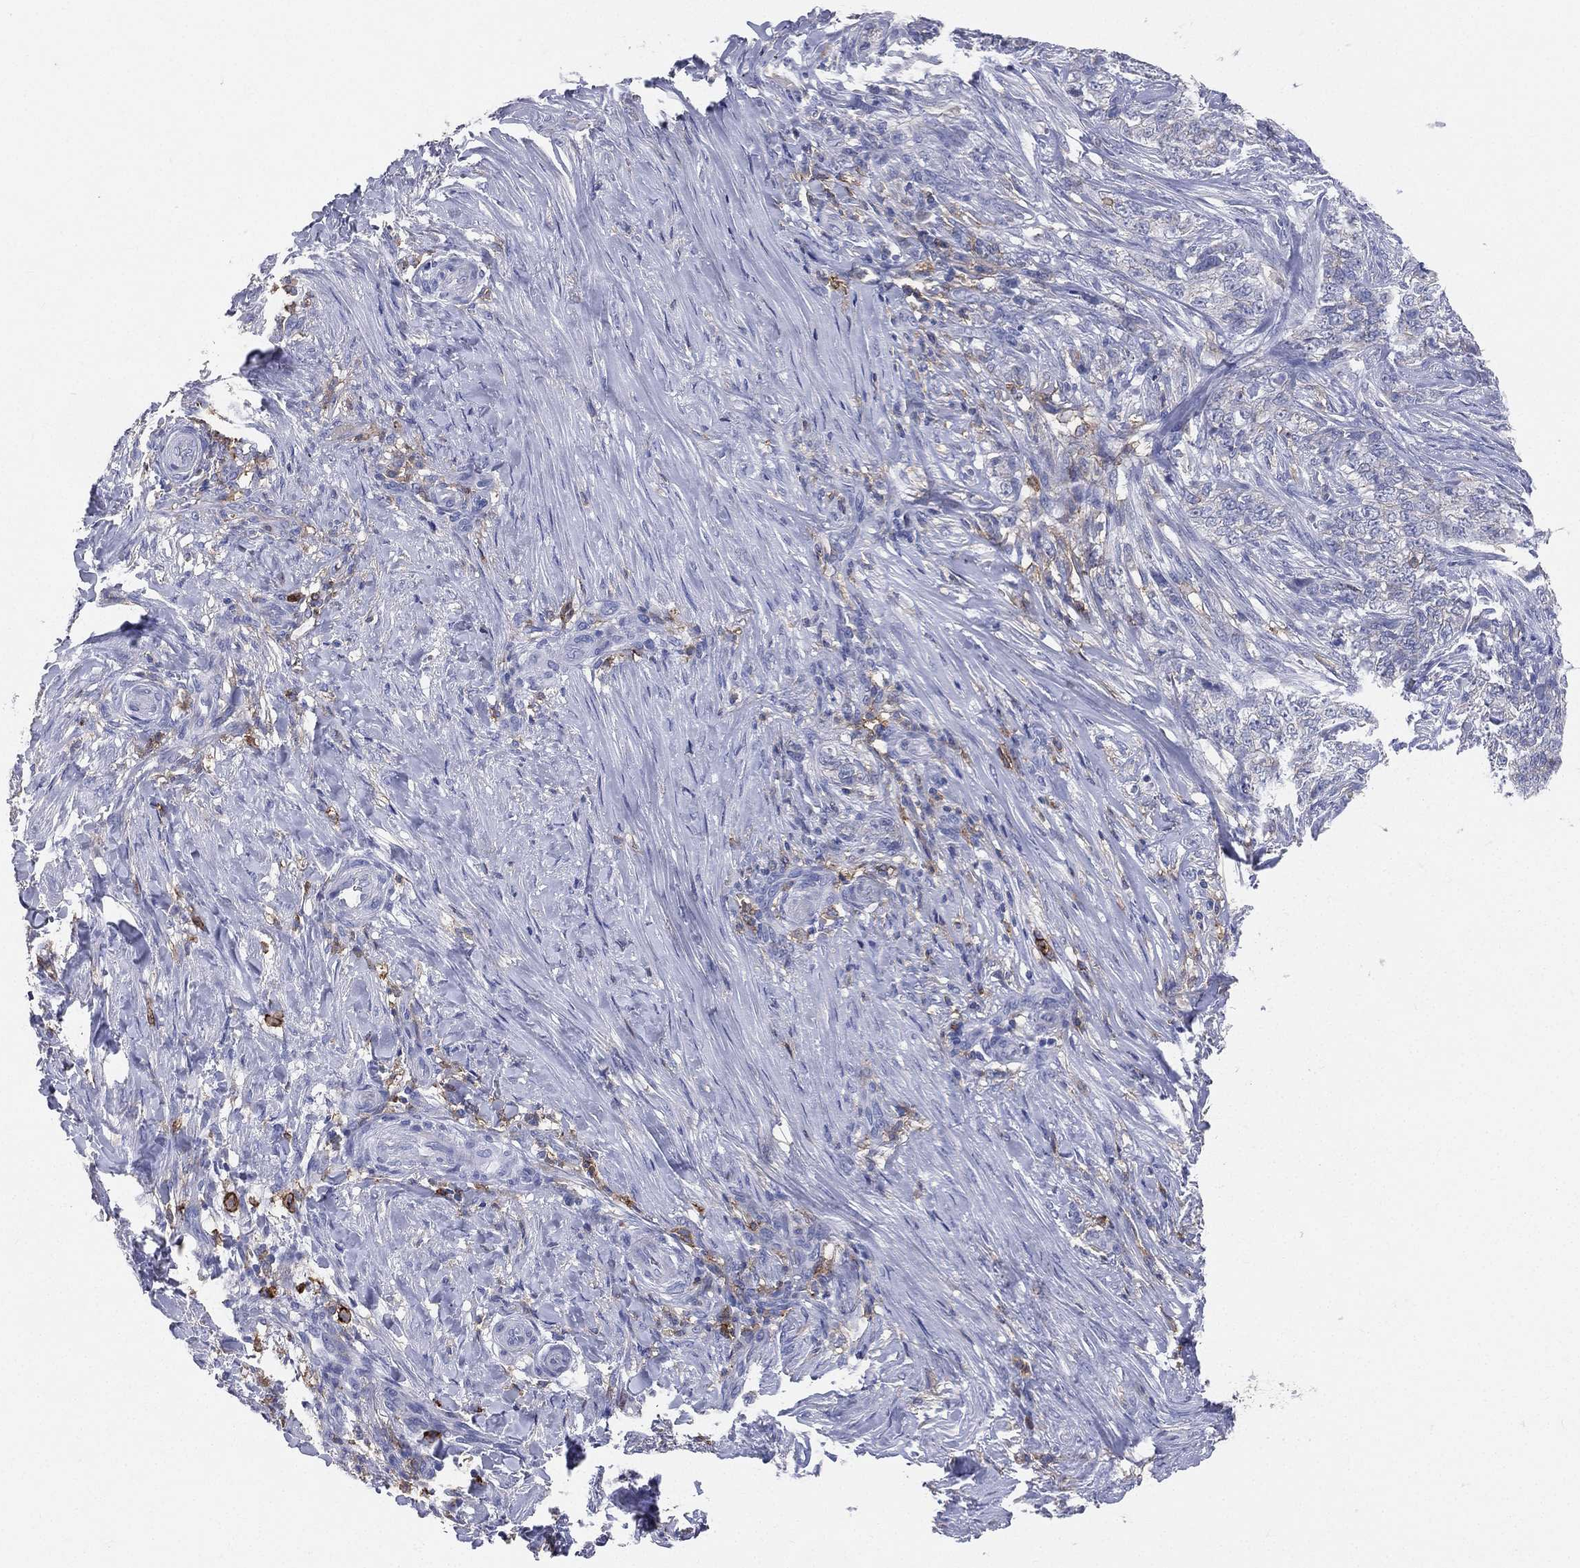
{"staining": {"intensity": "negative", "quantity": "none", "location": "none"}, "tissue": "skin cancer", "cell_type": "Tumor cells", "image_type": "cancer", "snomed": [{"axis": "morphology", "description": "Basal cell carcinoma"}, {"axis": "topography", "description": "Skin"}], "caption": "DAB immunohistochemical staining of human skin cancer (basal cell carcinoma) reveals no significant expression in tumor cells.", "gene": "CD33", "patient": {"sex": "female", "age": 69}}